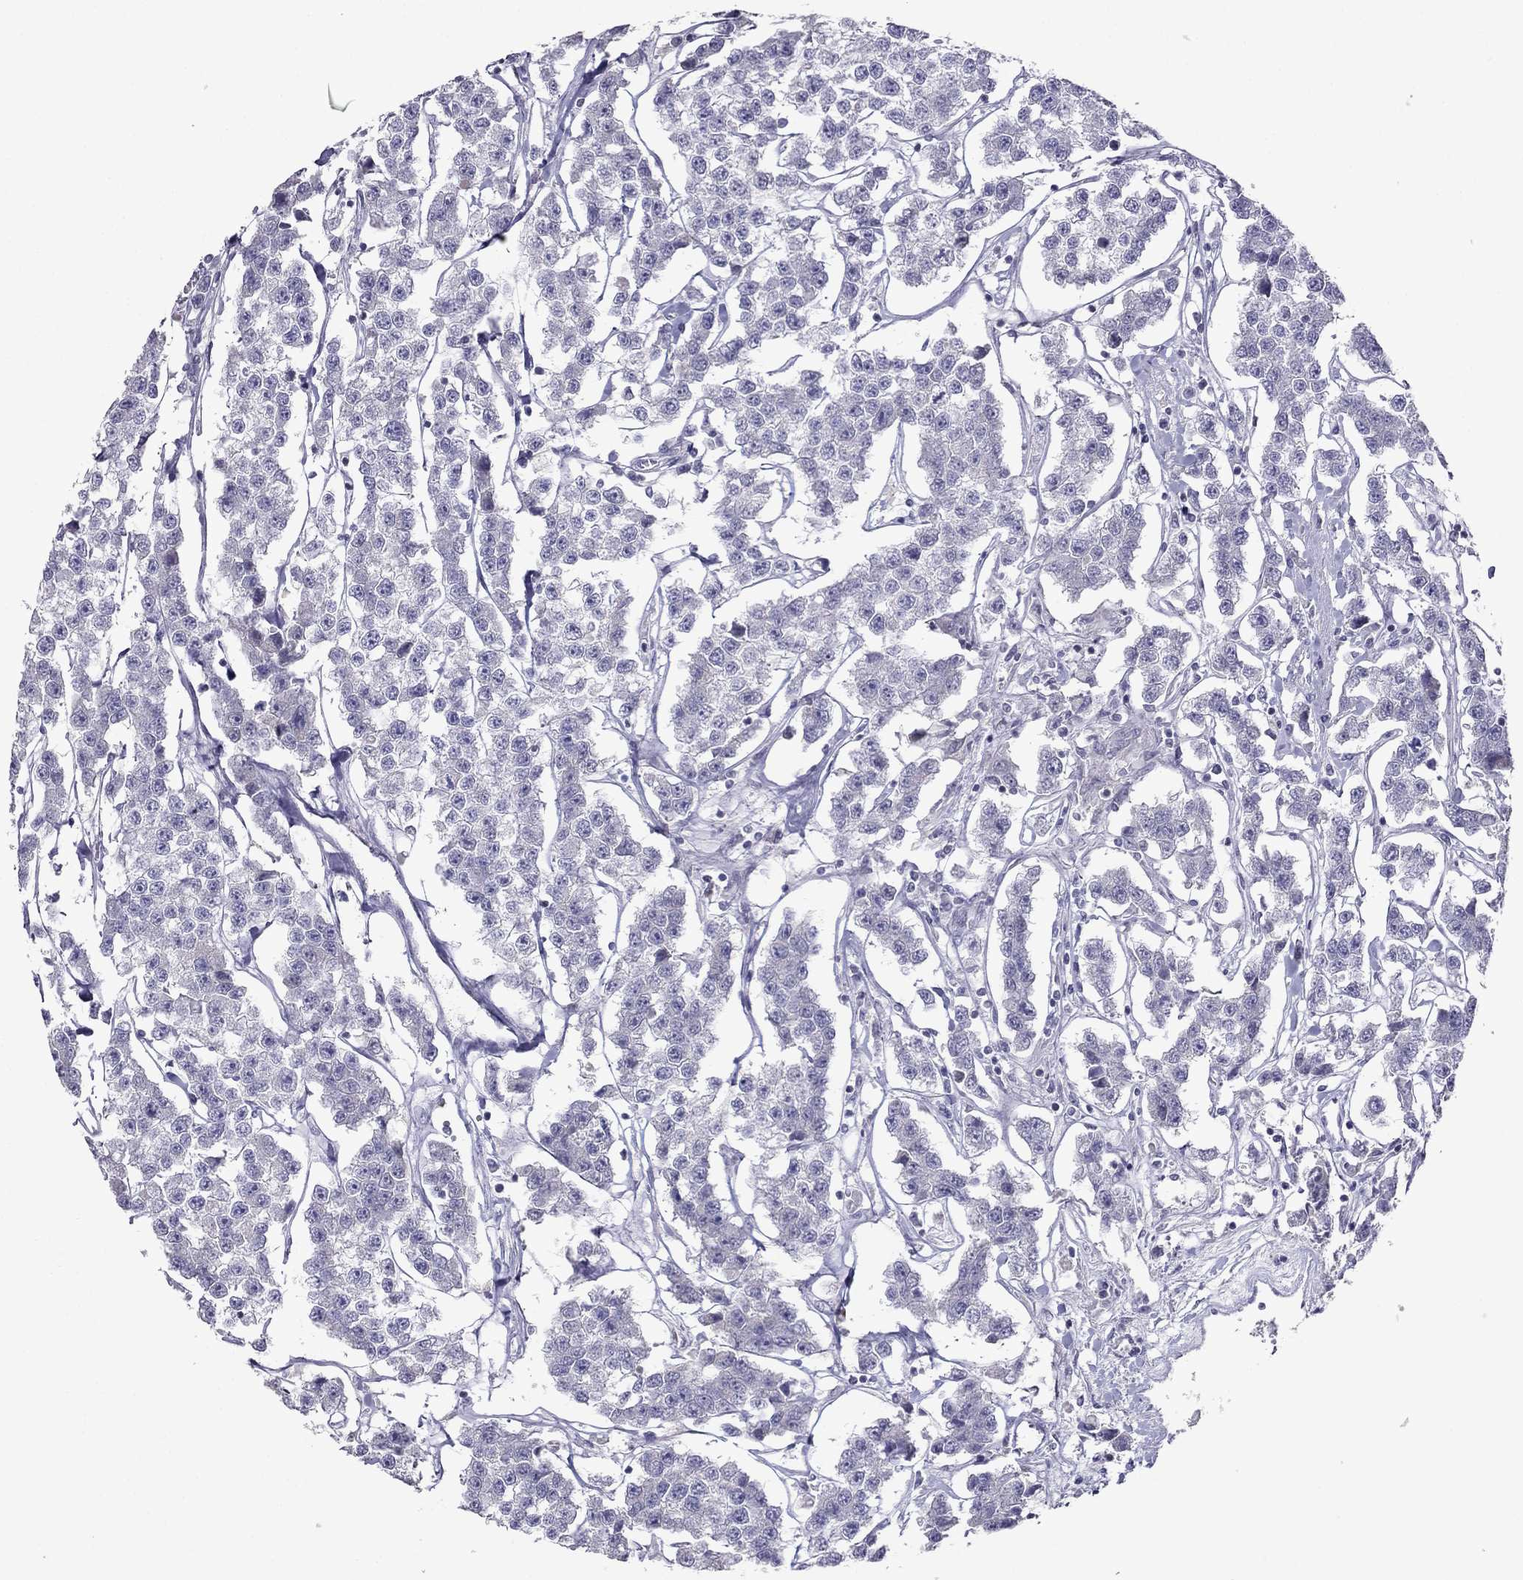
{"staining": {"intensity": "negative", "quantity": "none", "location": "none"}, "tissue": "testis cancer", "cell_type": "Tumor cells", "image_type": "cancer", "snomed": [{"axis": "morphology", "description": "Seminoma, NOS"}, {"axis": "topography", "description": "Testis"}], "caption": "An immunohistochemistry (IHC) photomicrograph of testis cancer is shown. There is no staining in tumor cells of testis cancer.", "gene": "RGS8", "patient": {"sex": "male", "age": 59}}